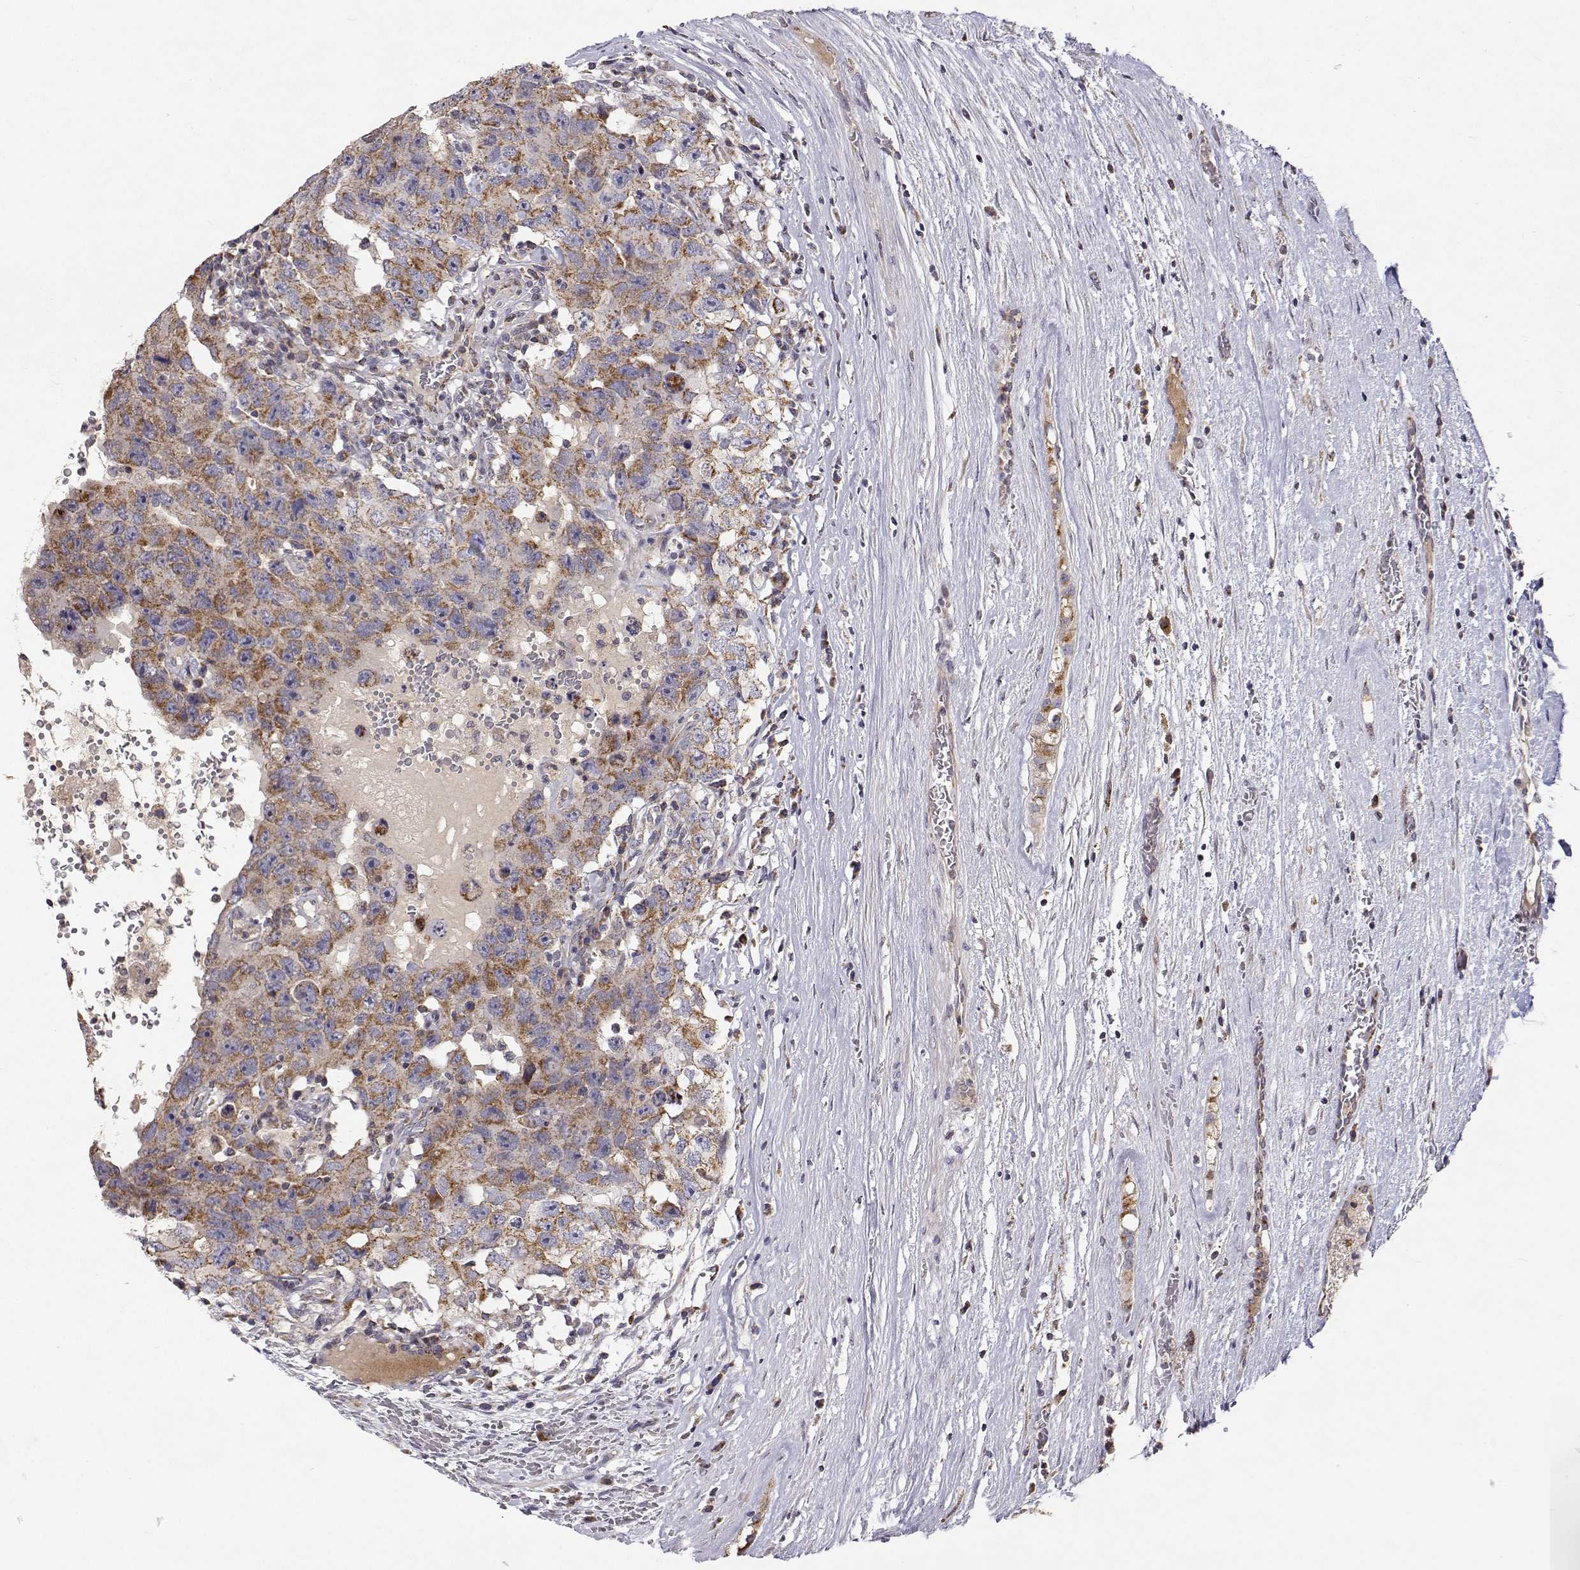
{"staining": {"intensity": "moderate", "quantity": ">75%", "location": "cytoplasmic/membranous"}, "tissue": "testis cancer", "cell_type": "Tumor cells", "image_type": "cancer", "snomed": [{"axis": "morphology", "description": "Carcinoma, Embryonal, NOS"}, {"axis": "topography", "description": "Testis"}], "caption": "DAB immunohistochemical staining of human testis cancer reveals moderate cytoplasmic/membranous protein staining in about >75% of tumor cells. (DAB (3,3'-diaminobenzidine) = brown stain, brightfield microscopy at high magnification).", "gene": "MRPL3", "patient": {"sex": "male", "age": 26}}